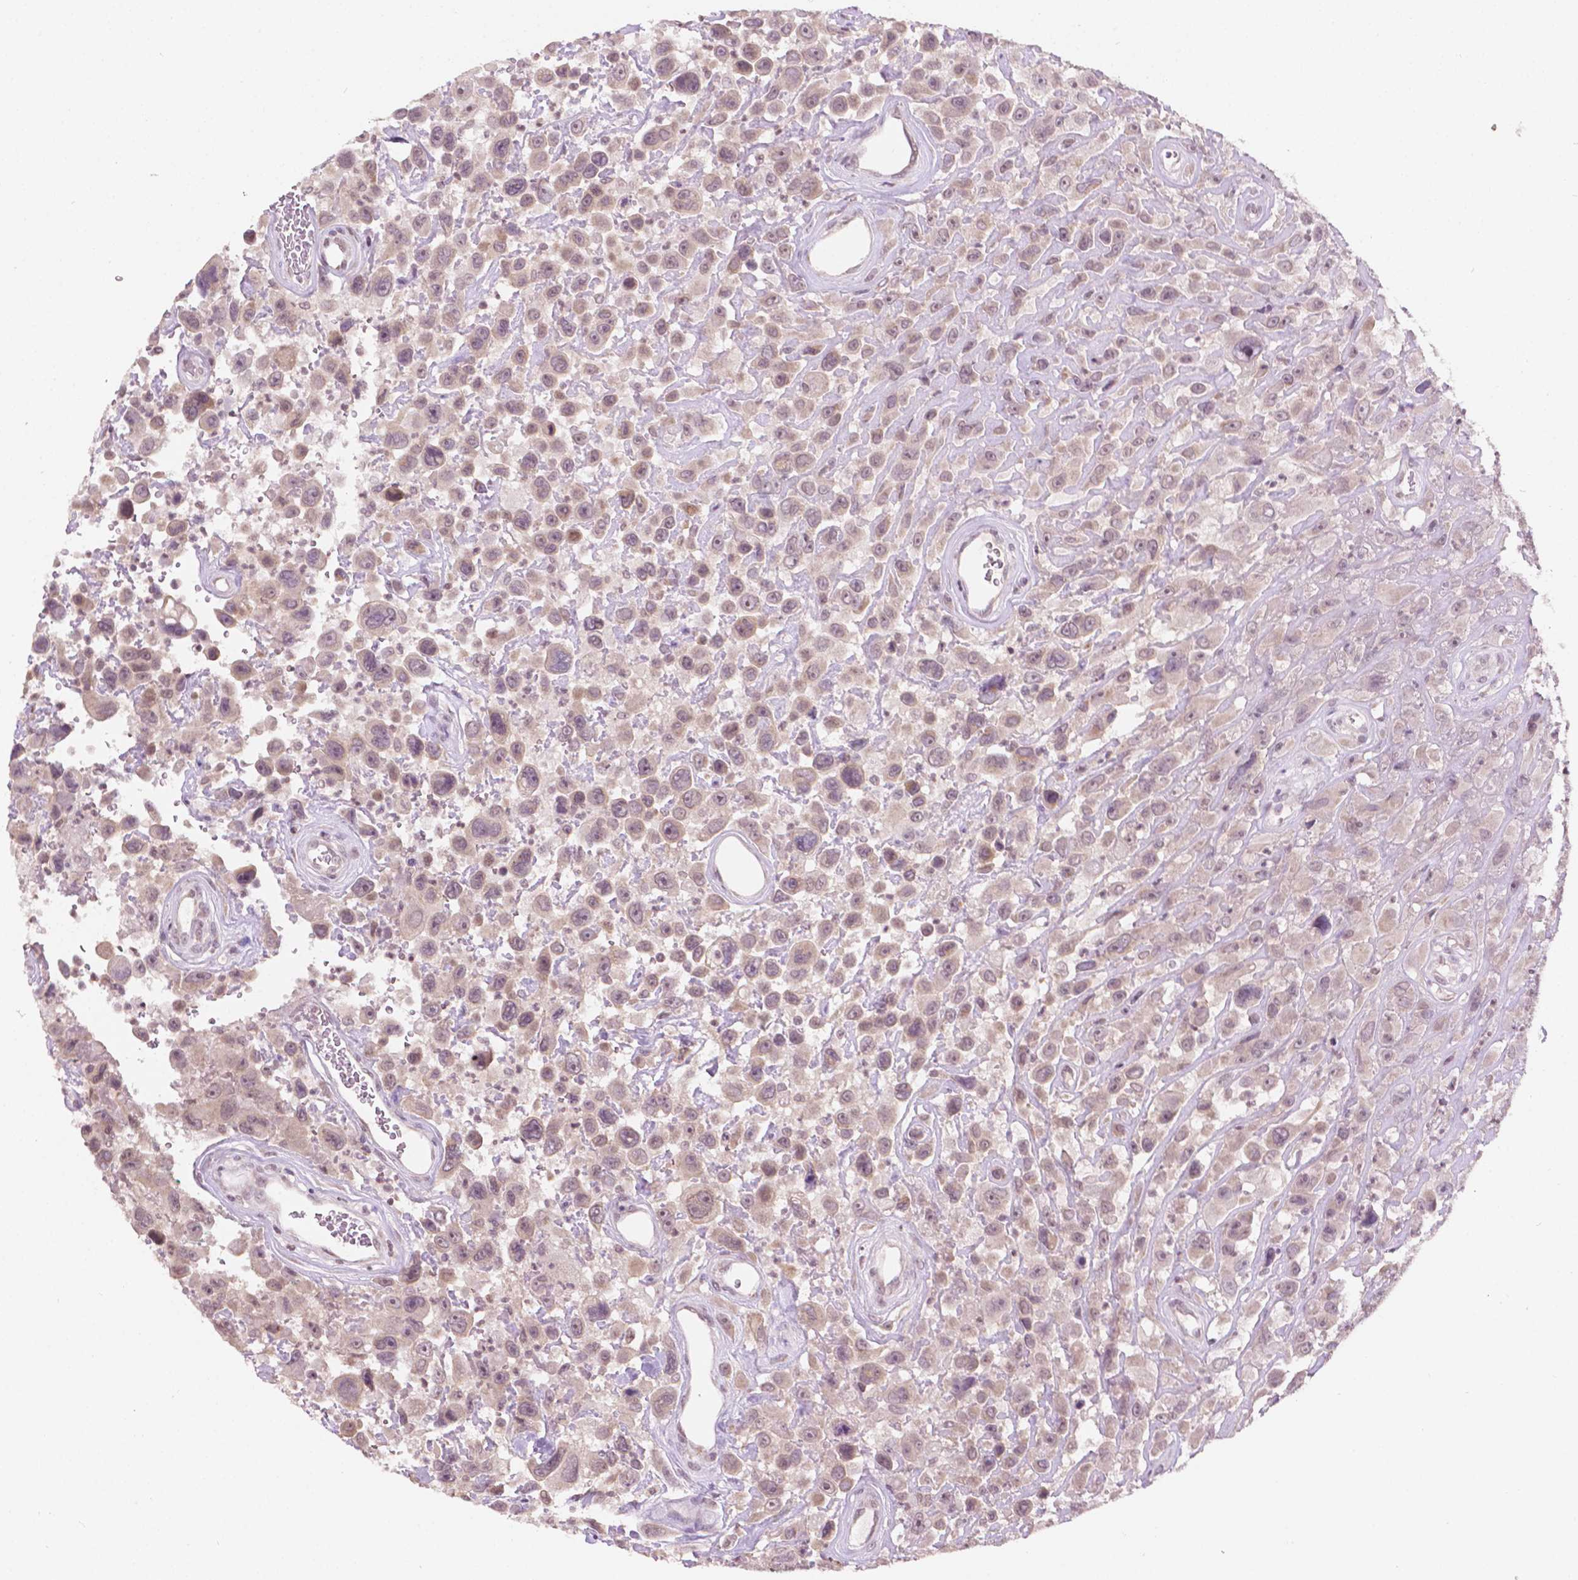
{"staining": {"intensity": "weak", "quantity": ">75%", "location": "cytoplasmic/membranous"}, "tissue": "urothelial cancer", "cell_type": "Tumor cells", "image_type": "cancer", "snomed": [{"axis": "morphology", "description": "Urothelial carcinoma, High grade"}, {"axis": "topography", "description": "Urinary bladder"}], "caption": "IHC staining of urothelial carcinoma (high-grade), which reveals low levels of weak cytoplasmic/membranous staining in about >75% of tumor cells indicating weak cytoplasmic/membranous protein expression. The staining was performed using DAB (brown) for protein detection and nuclei were counterstained in hematoxylin (blue).", "gene": "NOS1AP", "patient": {"sex": "male", "age": 53}}